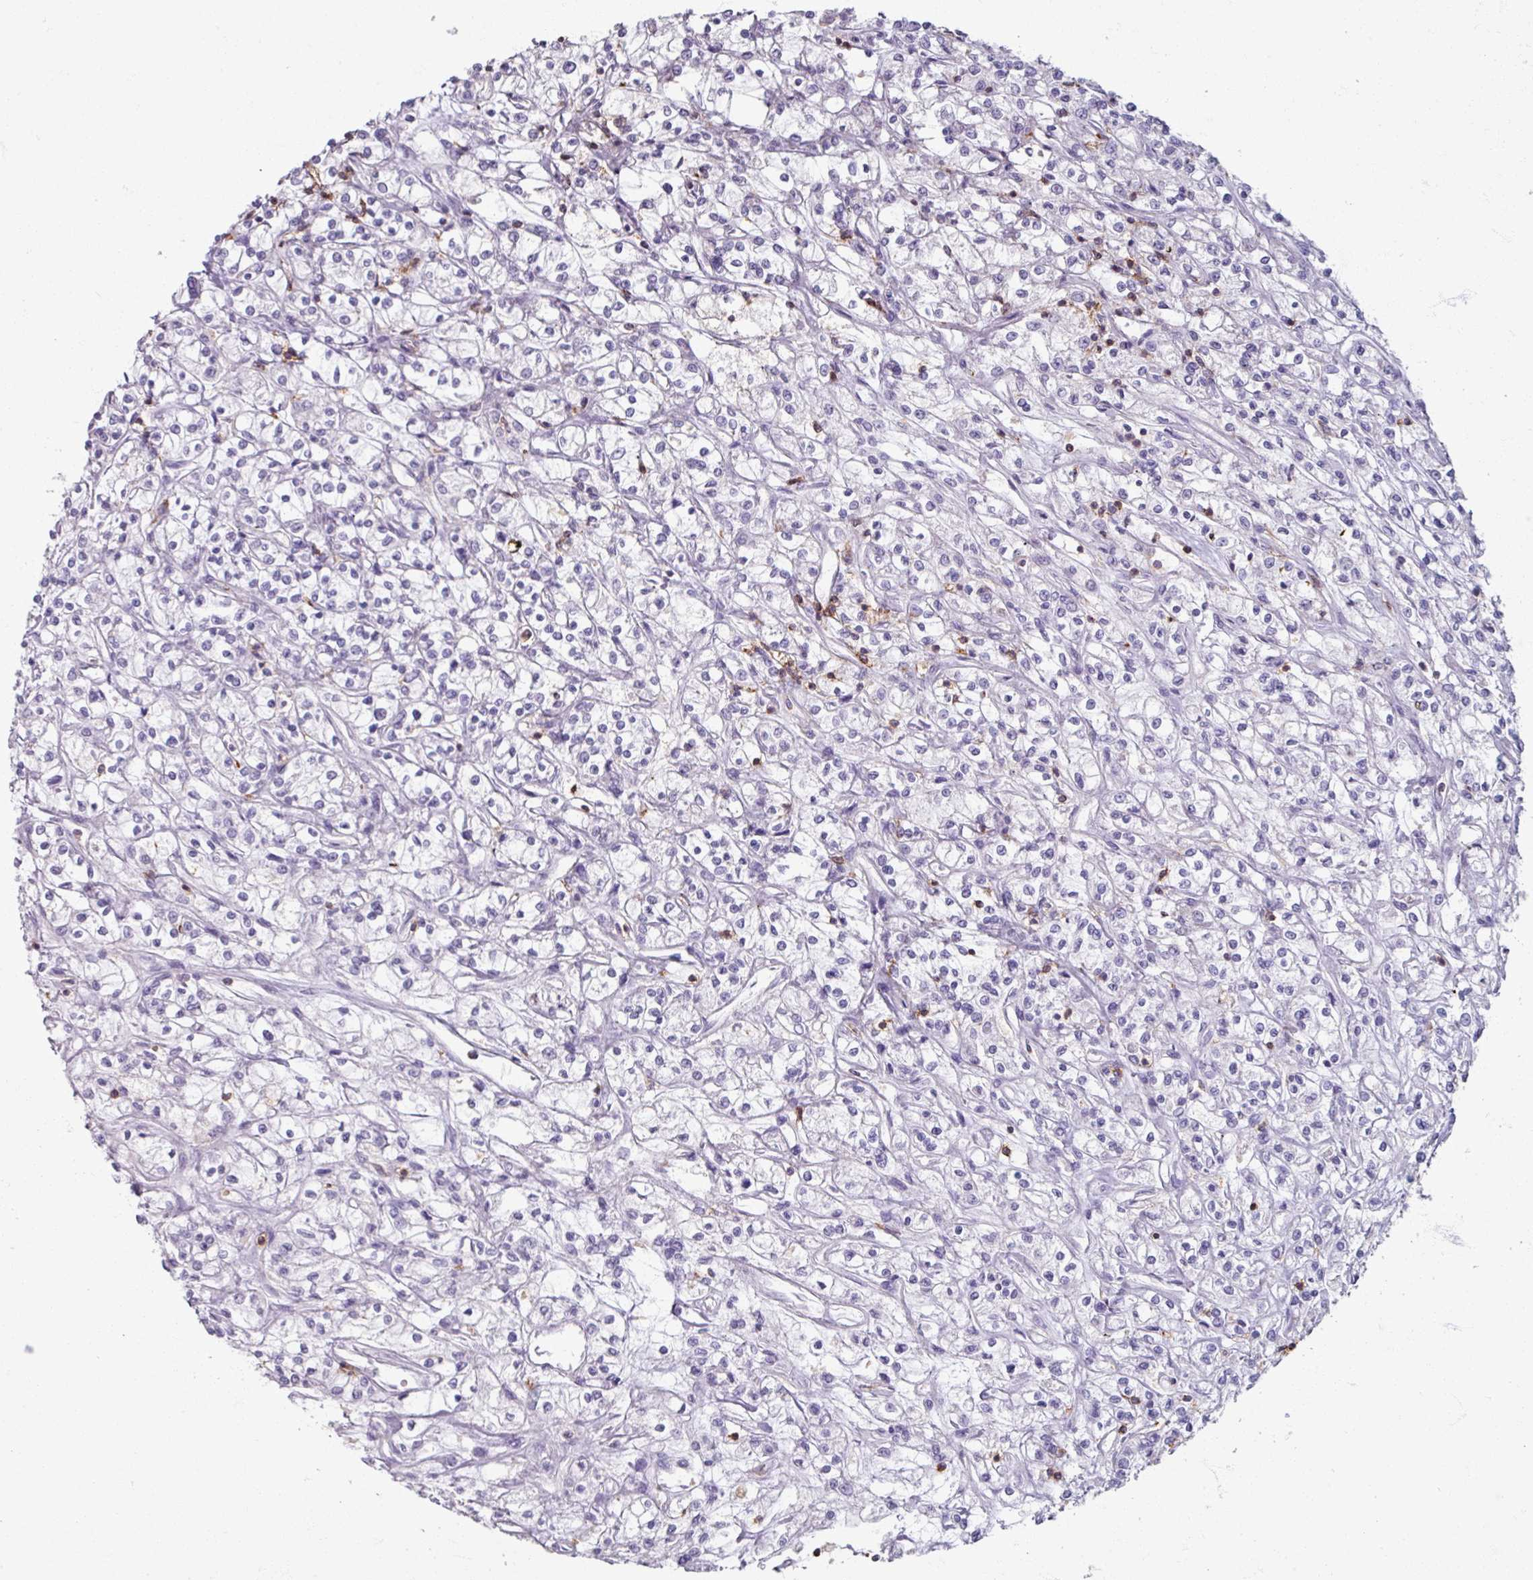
{"staining": {"intensity": "negative", "quantity": "none", "location": "none"}, "tissue": "renal cancer", "cell_type": "Tumor cells", "image_type": "cancer", "snomed": [{"axis": "morphology", "description": "Adenocarcinoma, NOS"}, {"axis": "topography", "description": "Kidney"}], "caption": "Tumor cells are negative for brown protein staining in renal cancer (adenocarcinoma). The staining was performed using DAB (3,3'-diaminobenzidine) to visualize the protein expression in brown, while the nuclei were stained in blue with hematoxylin (Magnification: 20x).", "gene": "PTPRC", "patient": {"sex": "female", "age": 59}}